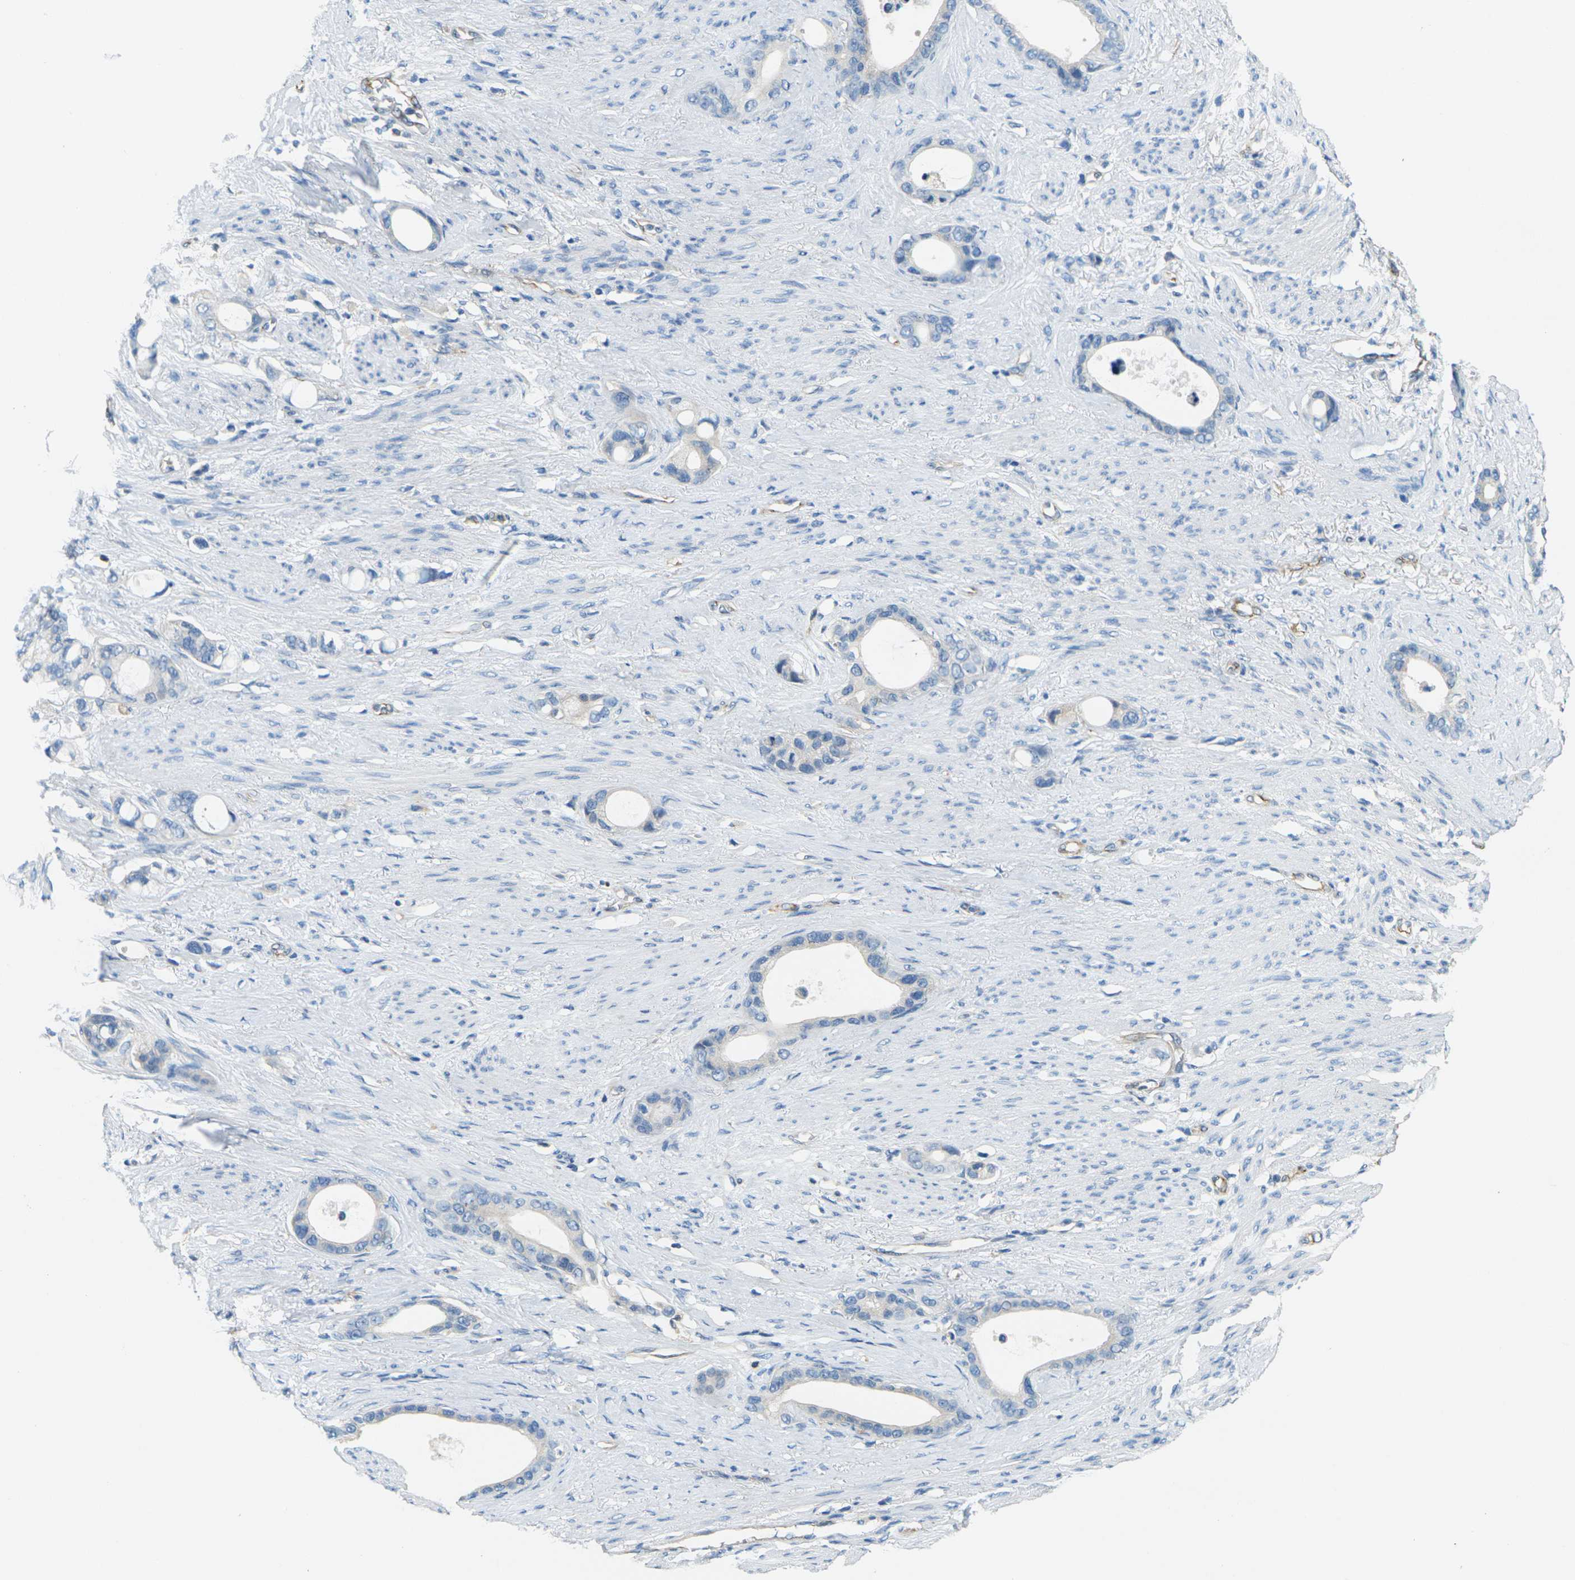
{"staining": {"intensity": "negative", "quantity": "none", "location": "none"}, "tissue": "stomach cancer", "cell_type": "Tumor cells", "image_type": "cancer", "snomed": [{"axis": "morphology", "description": "Adenocarcinoma, NOS"}, {"axis": "topography", "description": "Stomach"}], "caption": "Immunohistochemistry (IHC) of human stomach cancer (adenocarcinoma) reveals no expression in tumor cells.", "gene": "CYP2C8", "patient": {"sex": "female", "age": 75}}